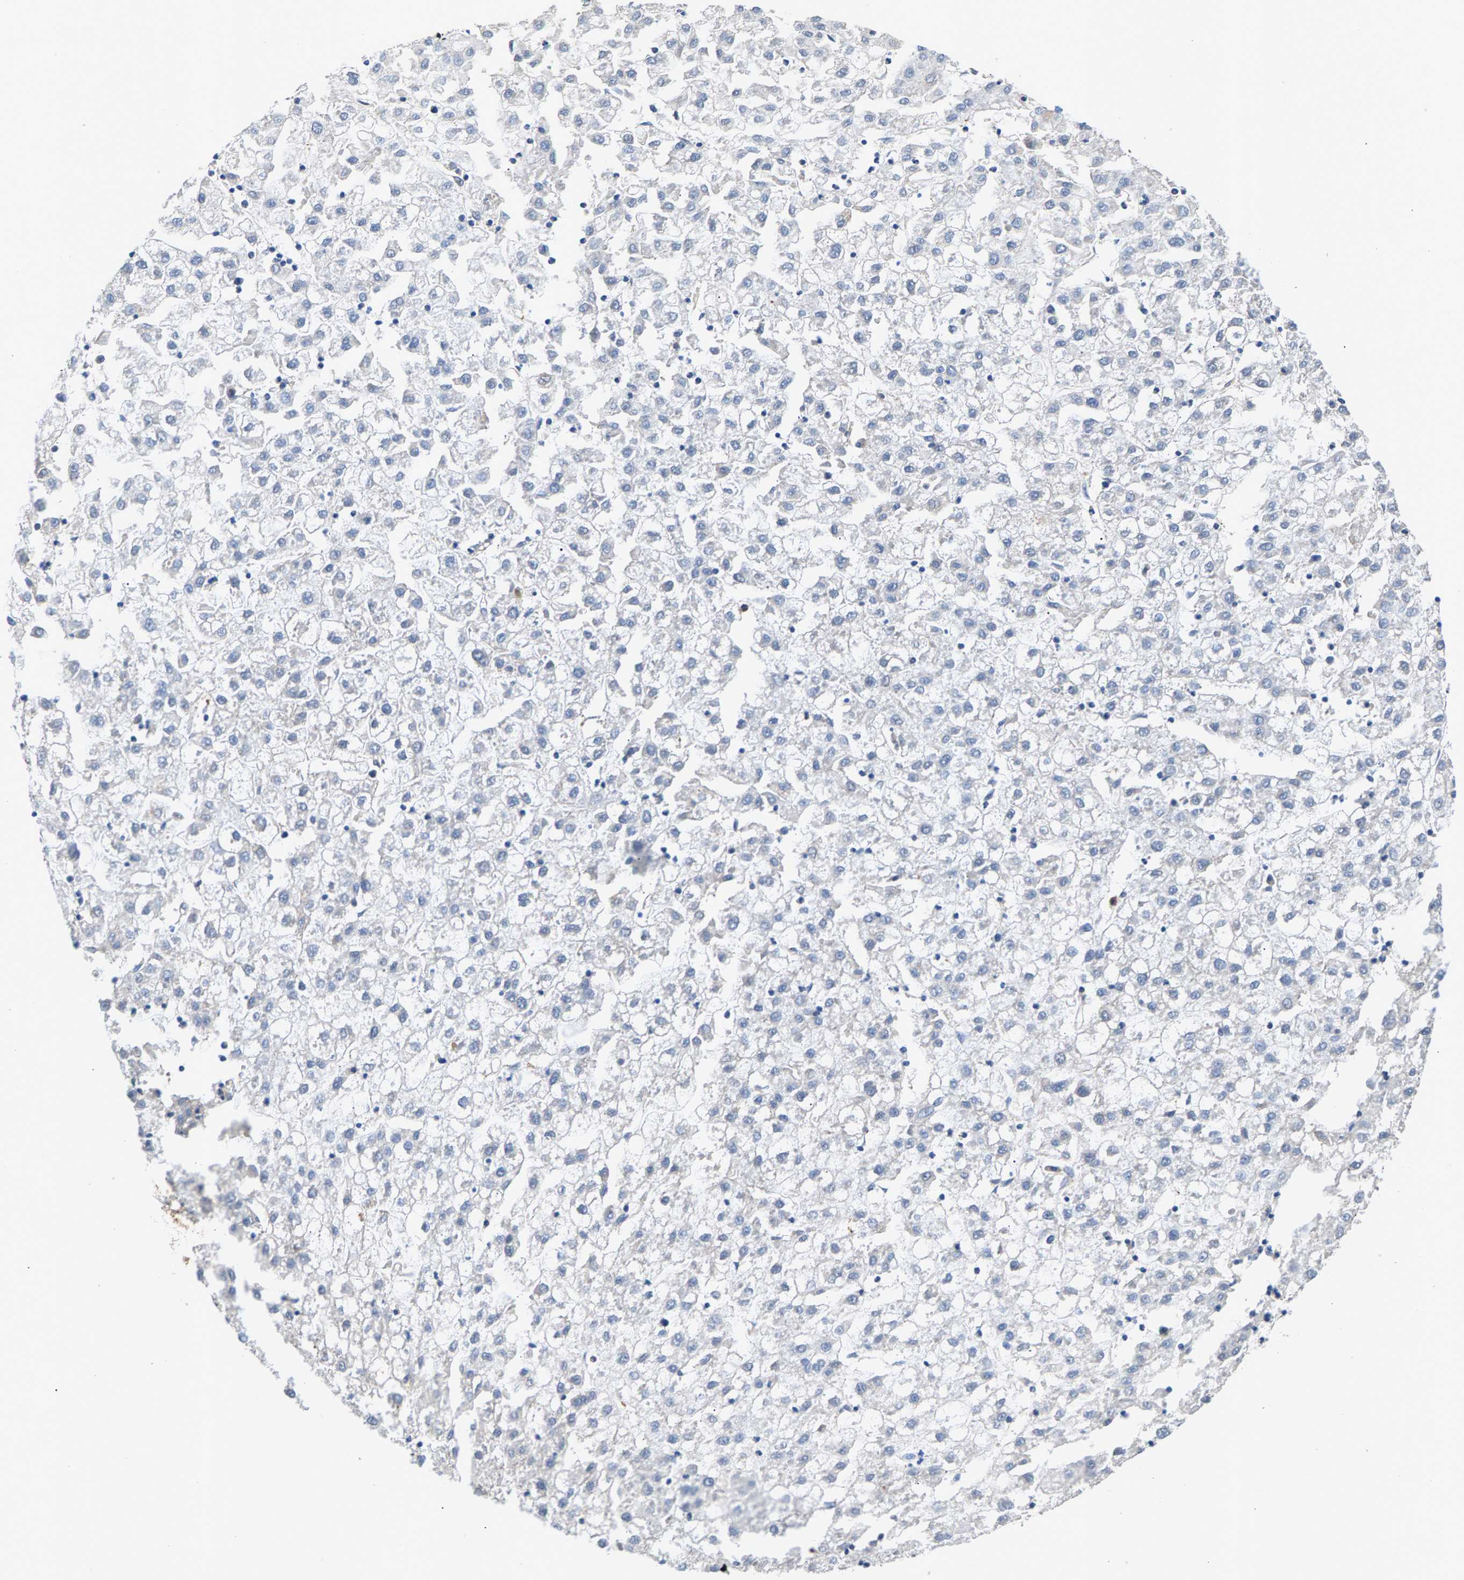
{"staining": {"intensity": "negative", "quantity": "none", "location": "none"}, "tissue": "liver cancer", "cell_type": "Tumor cells", "image_type": "cancer", "snomed": [{"axis": "morphology", "description": "Carcinoma, Hepatocellular, NOS"}, {"axis": "topography", "description": "Liver"}], "caption": "Immunohistochemical staining of hepatocellular carcinoma (liver) exhibits no significant staining in tumor cells.", "gene": "KRTAP27-1", "patient": {"sex": "male", "age": 72}}